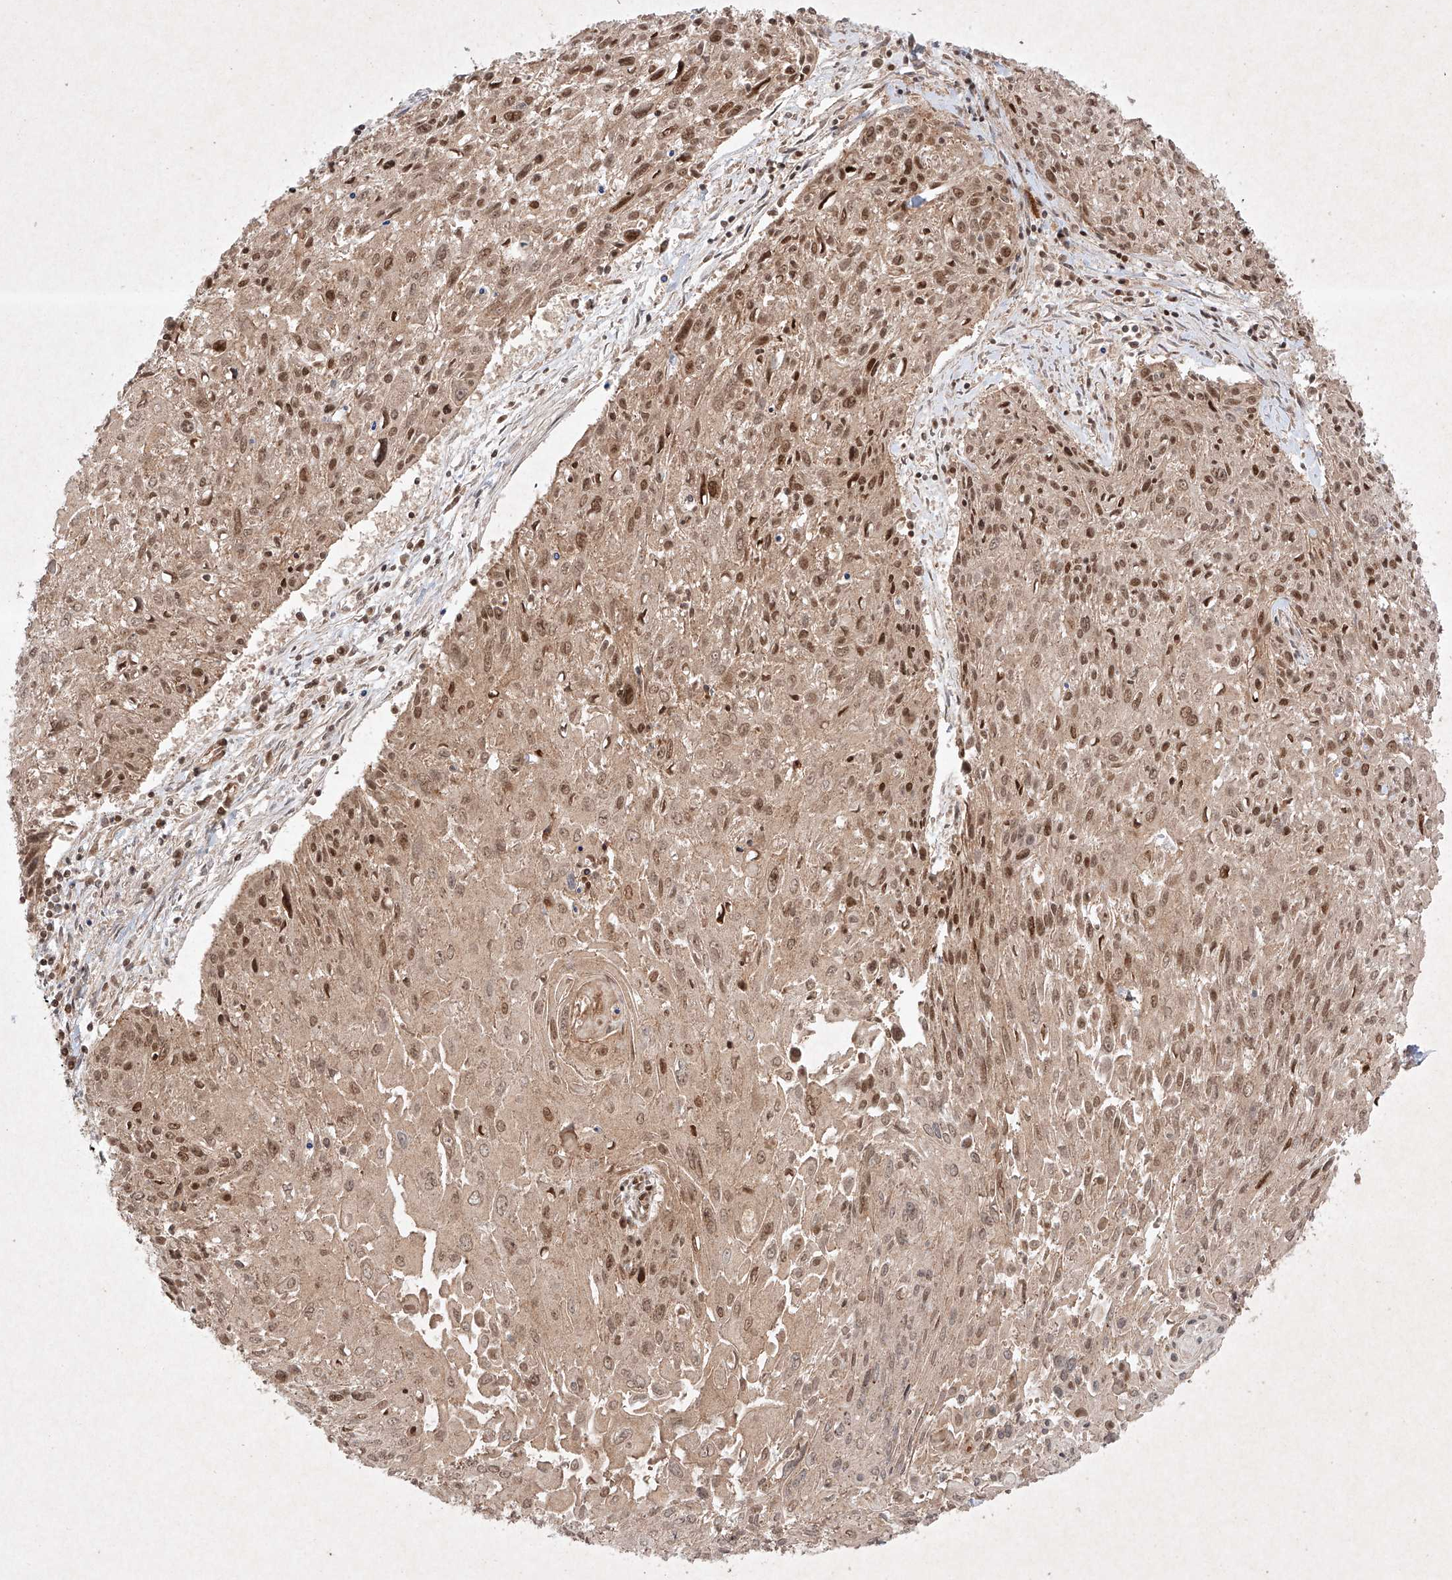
{"staining": {"intensity": "moderate", "quantity": ">75%", "location": "nuclear"}, "tissue": "cervical cancer", "cell_type": "Tumor cells", "image_type": "cancer", "snomed": [{"axis": "morphology", "description": "Squamous cell carcinoma, NOS"}, {"axis": "topography", "description": "Cervix"}], "caption": "Immunohistochemical staining of human squamous cell carcinoma (cervical) exhibits medium levels of moderate nuclear expression in about >75% of tumor cells. The staining is performed using DAB (3,3'-diaminobenzidine) brown chromogen to label protein expression. The nuclei are counter-stained blue using hematoxylin.", "gene": "RNF31", "patient": {"sex": "female", "age": 51}}